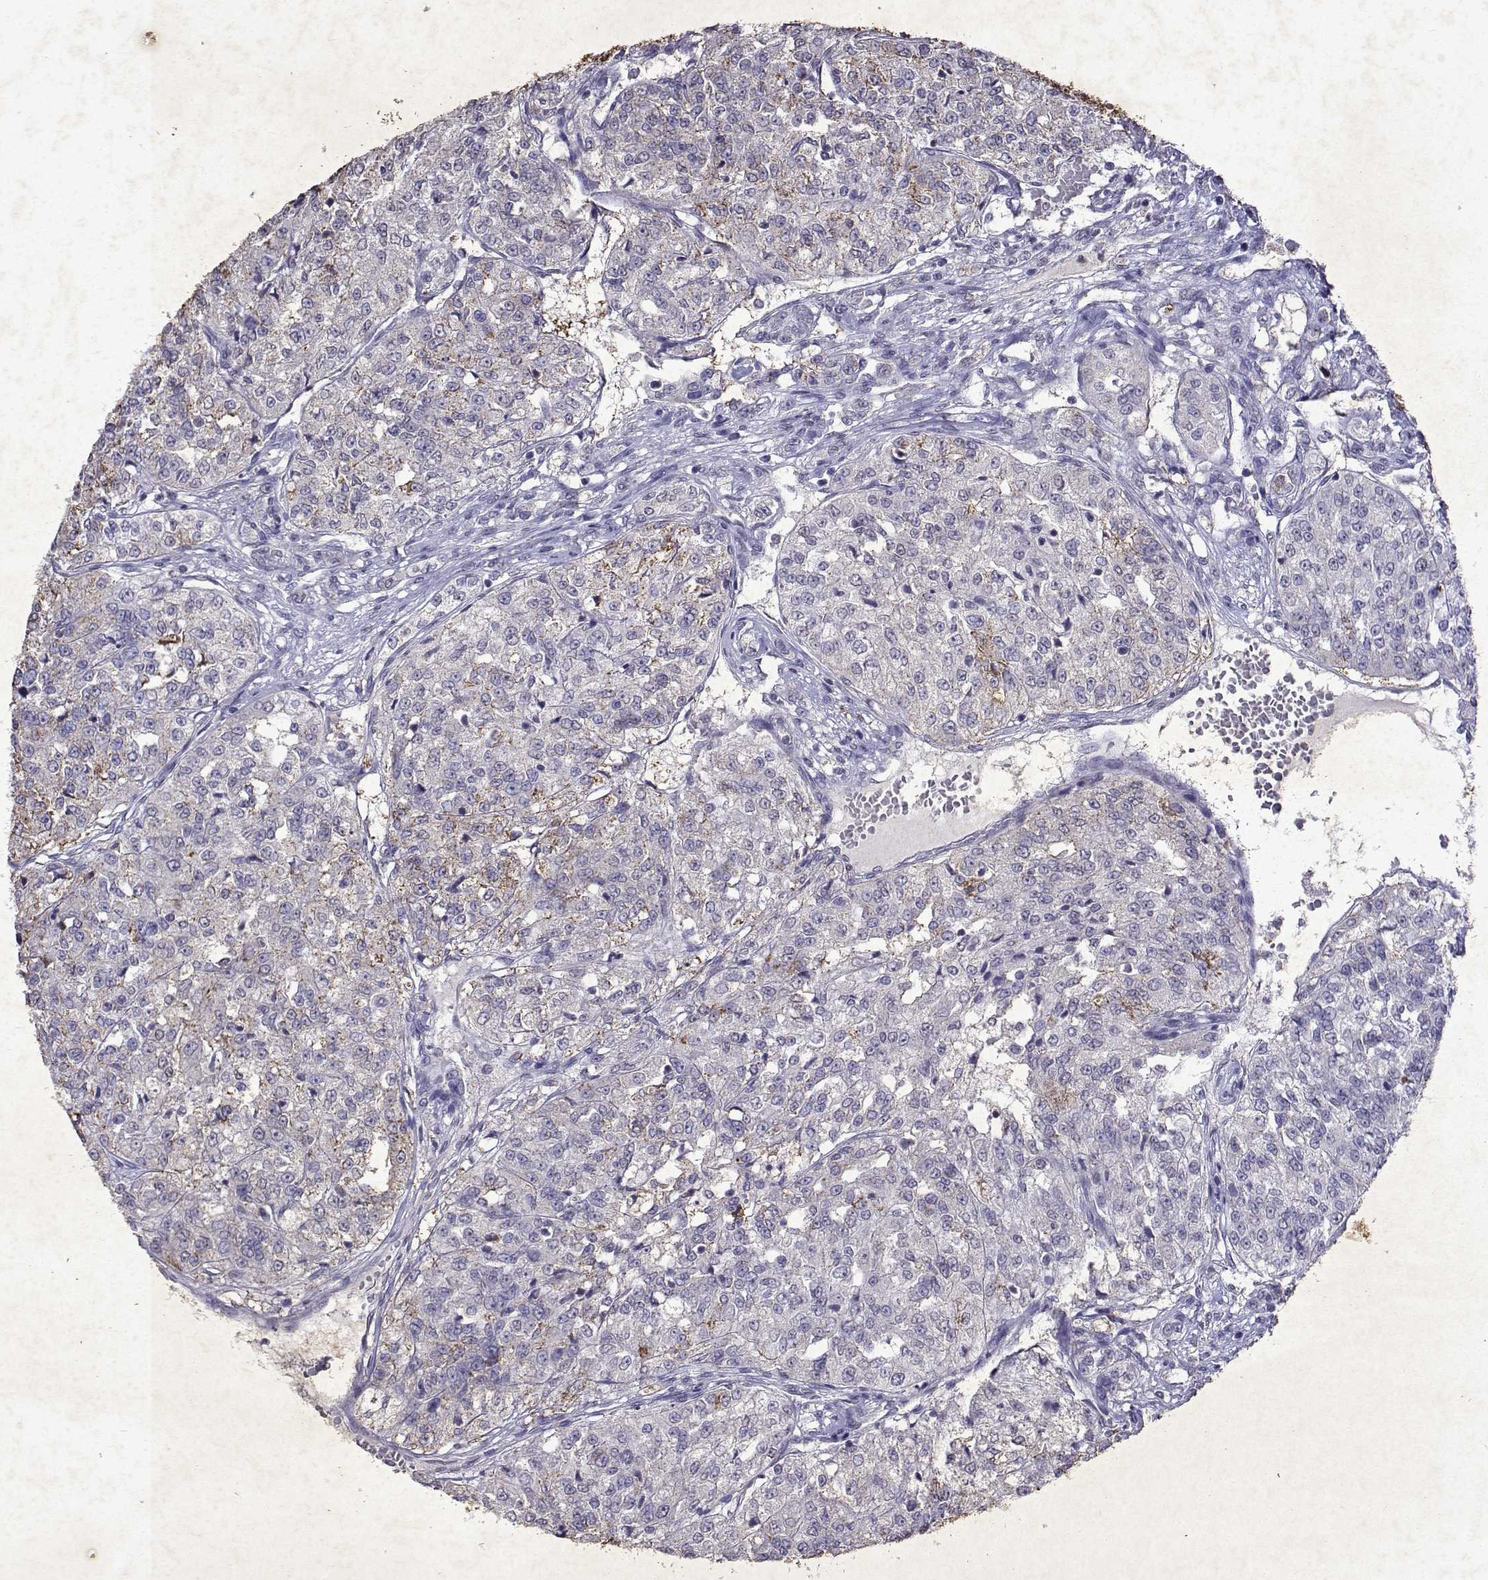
{"staining": {"intensity": "weak", "quantity": "25%-75%", "location": "cytoplasmic/membranous"}, "tissue": "renal cancer", "cell_type": "Tumor cells", "image_type": "cancer", "snomed": [{"axis": "morphology", "description": "Adenocarcinoma, NOS"}, {"axis": "topography", "description": "Kidney"}], "caption": "Protein expression analysis of human renal cancer (adenocarcinoma) reveals weak cytoplasmic/membranous expression in approximately 25%-75% of tumor cells.", "gene": "DUSP28", "patient": {"sex": "female", "age": 63}}